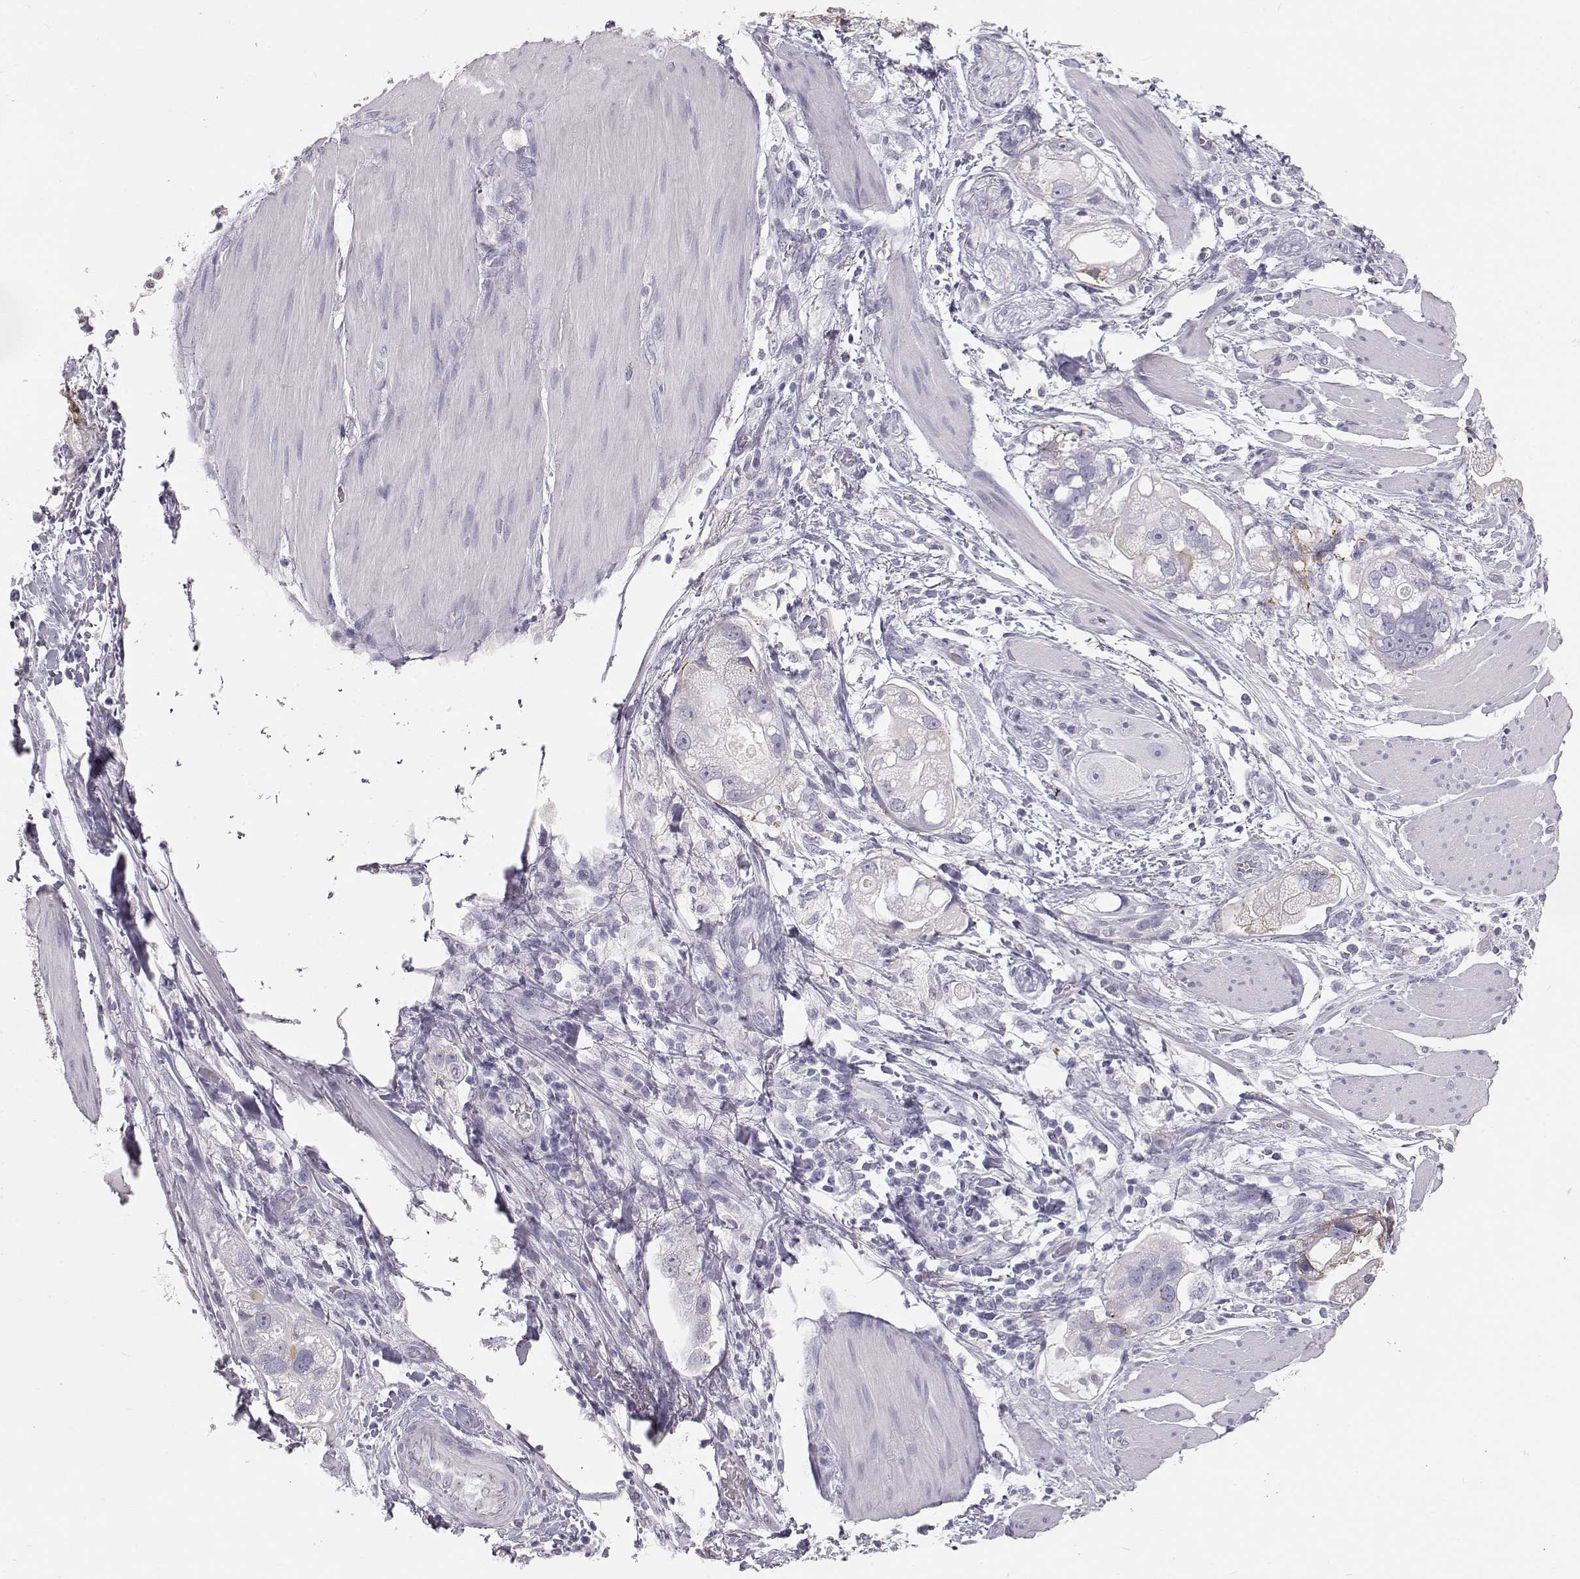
{"staining": {"intensity": "negative", "quantity": "none", "location": "none"}, "tissue": "stomach cancer", "cell_type": "Tumor cells", "image_type": "cancer", "snomed": [{"axis": "morphology", "description": "Adenocarcinoma, NOS"}, {"axis": "topography", "description": "Stomach"}], "caption": "Tumor cells are negative for protein expression in human adenocarcinoma (stomach).", "gene": "KRT33A", "patient": {"sex": "male", "age": 59}}